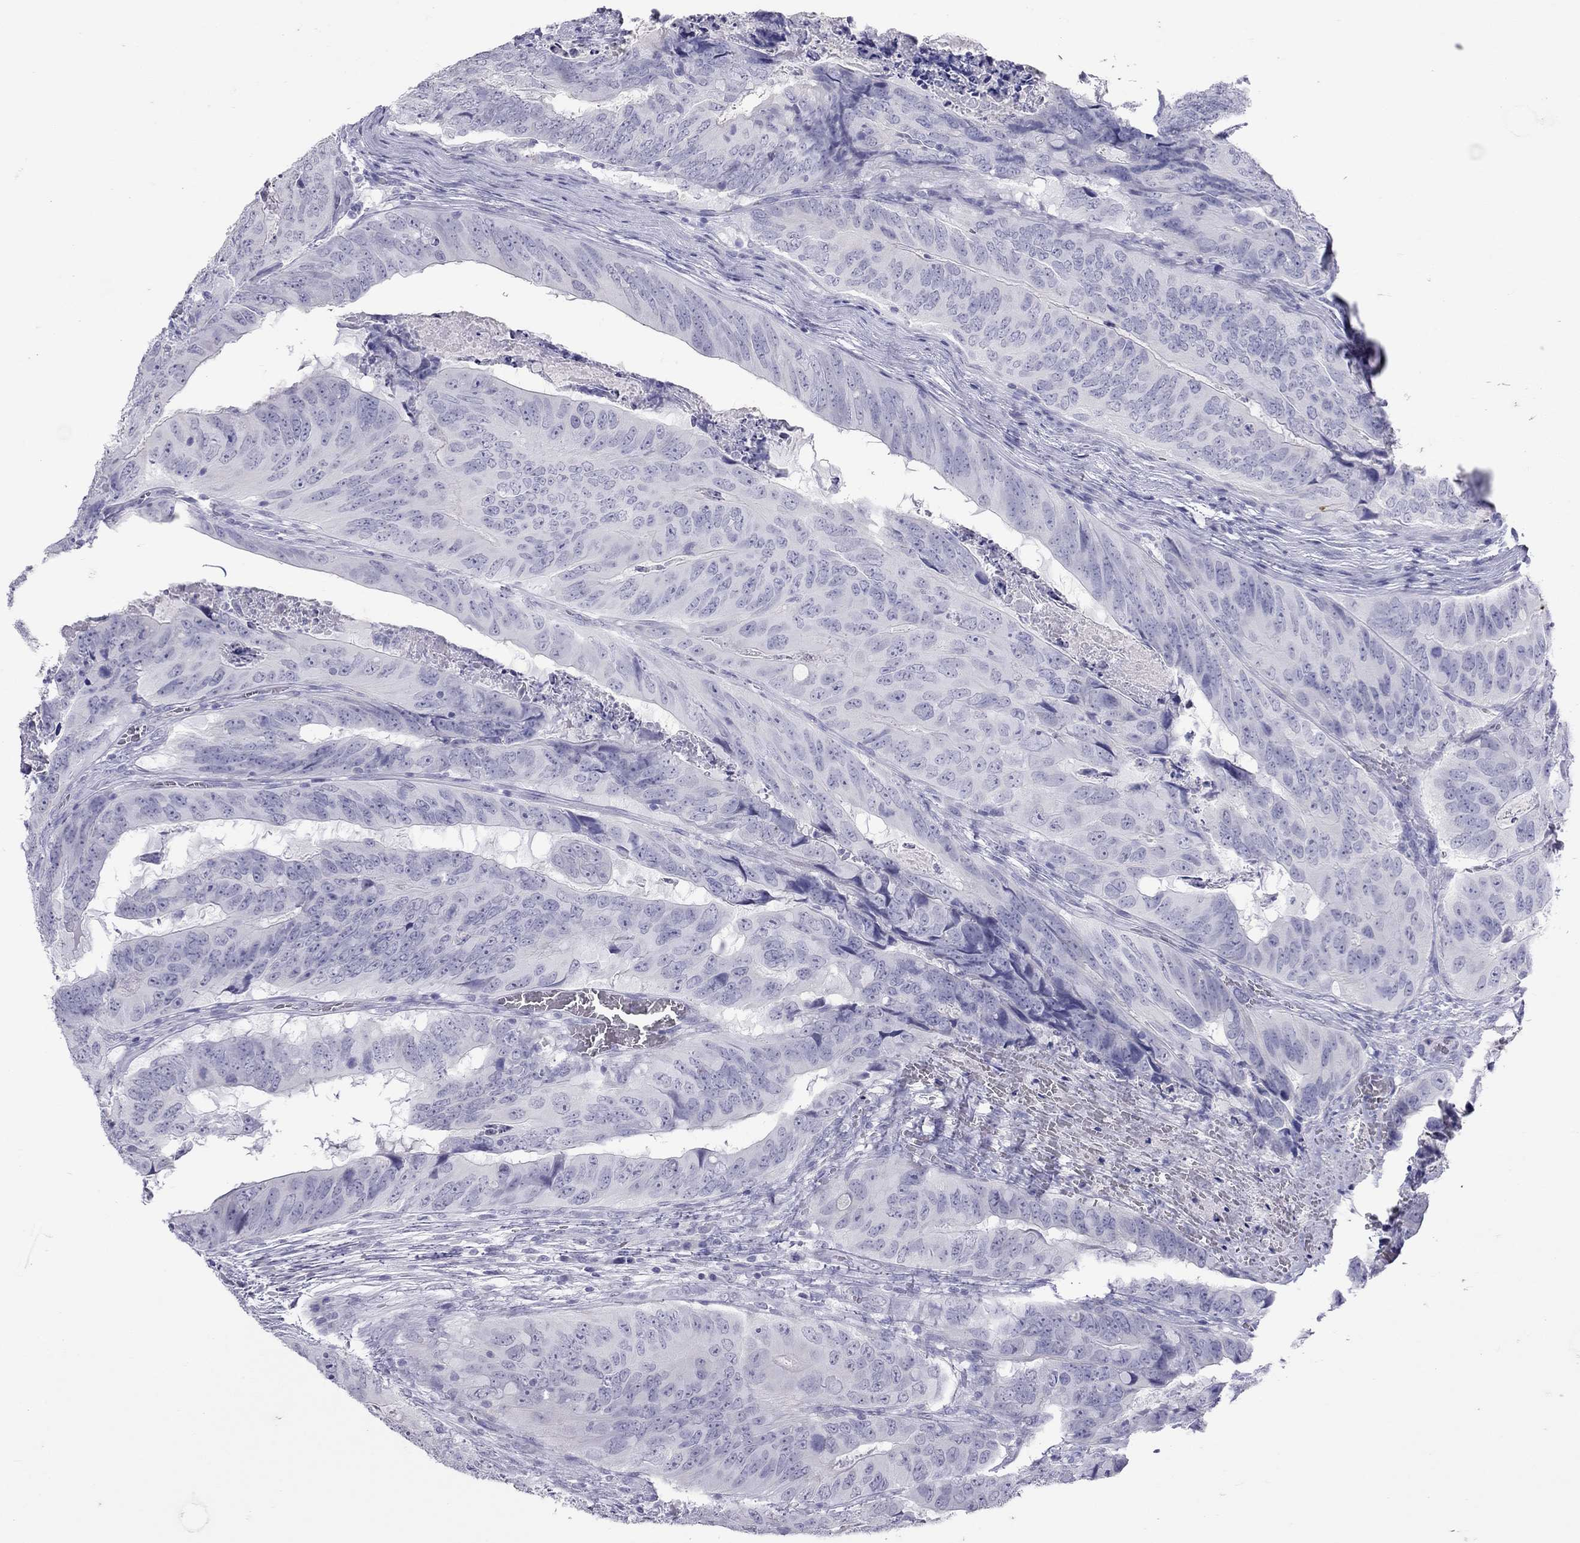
{"staining": {"intensity": "negative", "quantity": "none", "location": "none"}, "tissue": "colorectal cancer", "cell_type": "Tumor cells", "image_type": "cancer", "snomed": [{"axis": "morphology", "description": "Adenocarcinoma, NOS"}, {"axis": "topography", "description": "Colon"}], "caption": "Colorectal cancer (adenocarcinoma) was stained to show a protein in brown. There is no significant positivity in tumor cells.", "gene": "MUC16", "patient": {"sex": "male", "age": 79}}